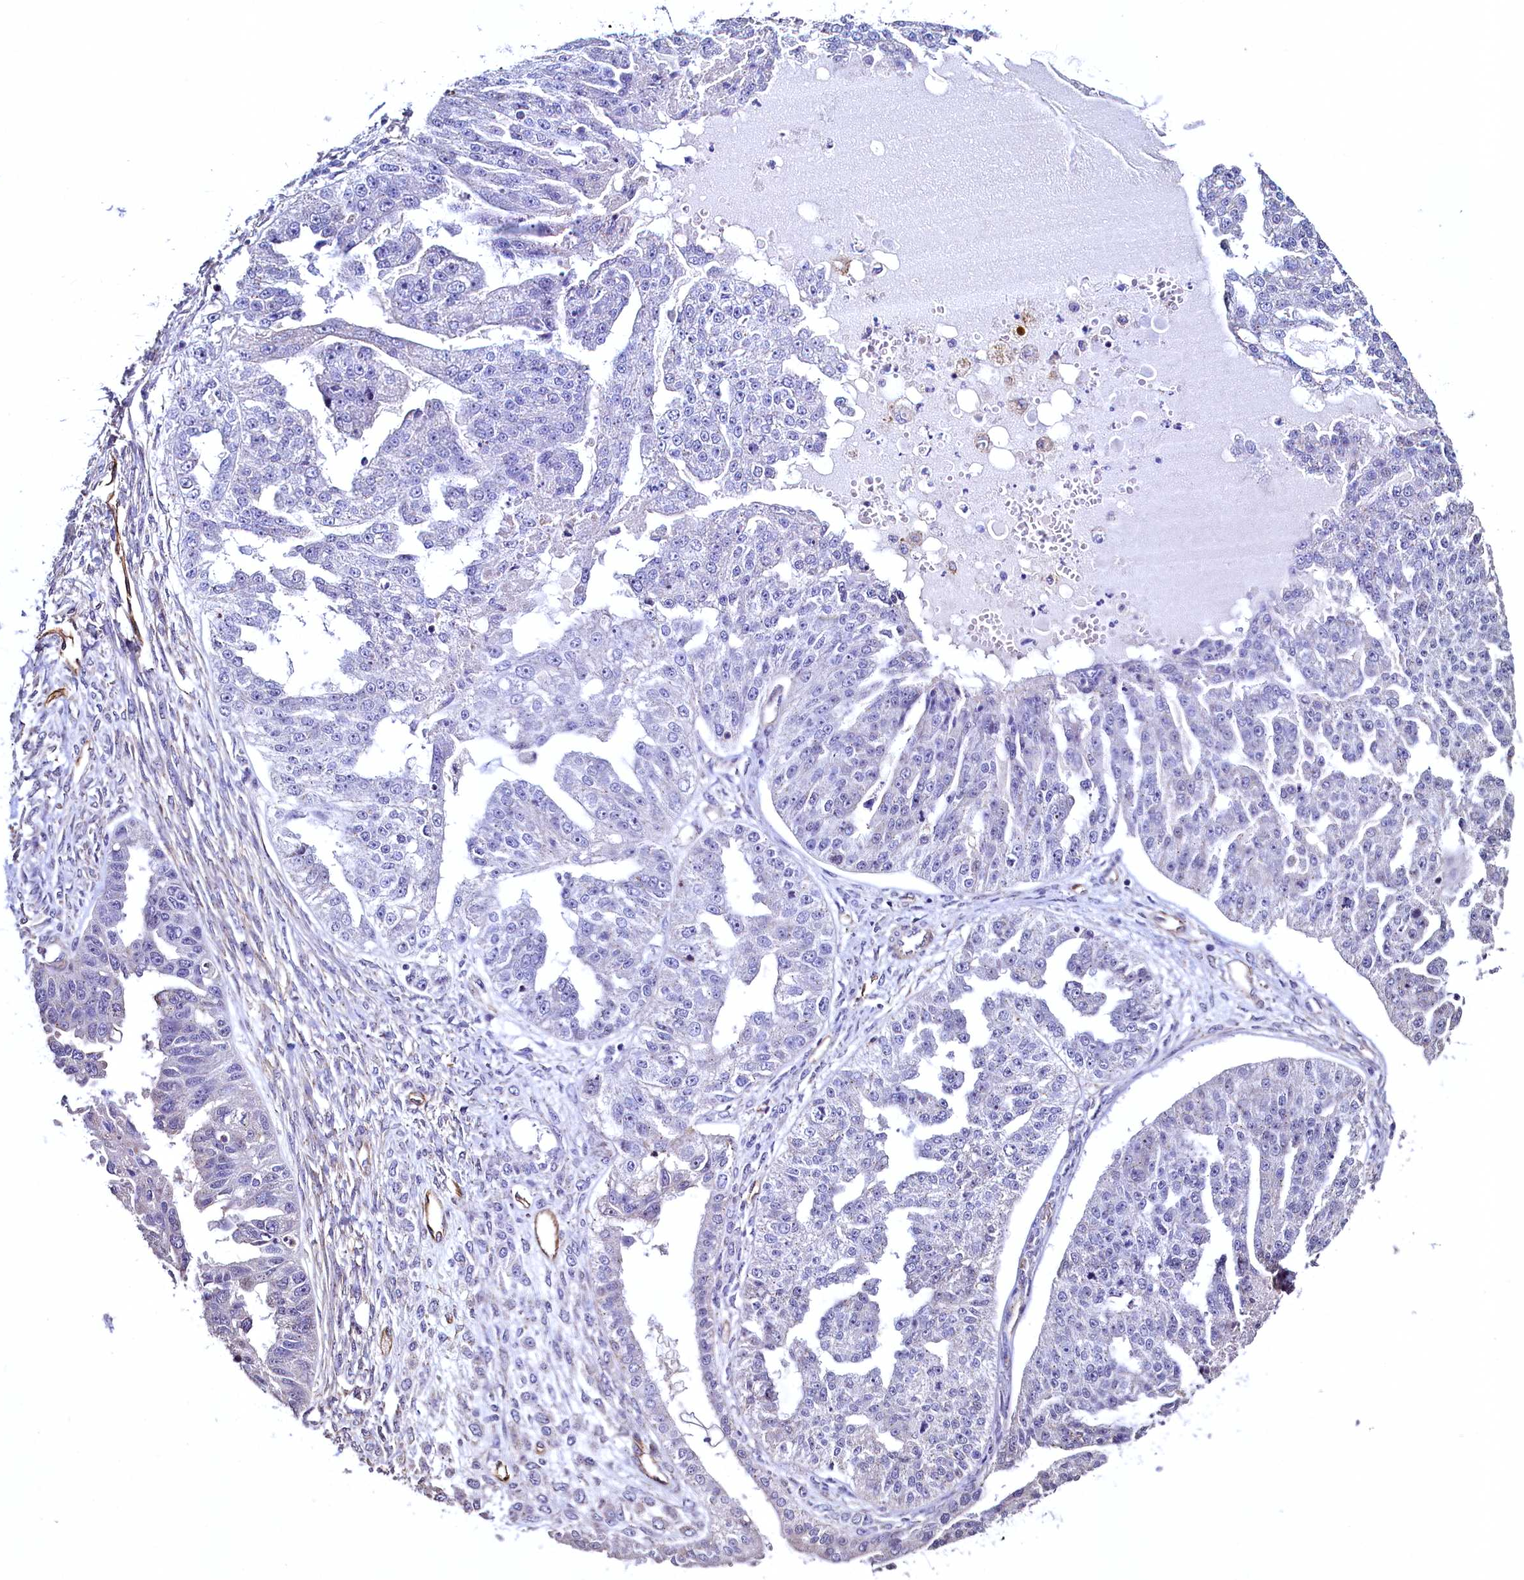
{"staining": {"intensity": "negative", "quantity": "none", "location": "none"}, "tissue": "ovarian cancer", "cell_type": "Tumor cells", "image_type": "cancer", "snomed": [{"axis": "morphology", "description": "Cystadenocarcinoma, serous, NOS"}, {"axis": "topography", "description": "Ovary"}], "caption": "Protein analysis of ovarian serous cystadenocarcinoma demonstrates no significant expression in tumor cells.", "gene": "PALM", "patient": {"sex": "female", "age": 58}}